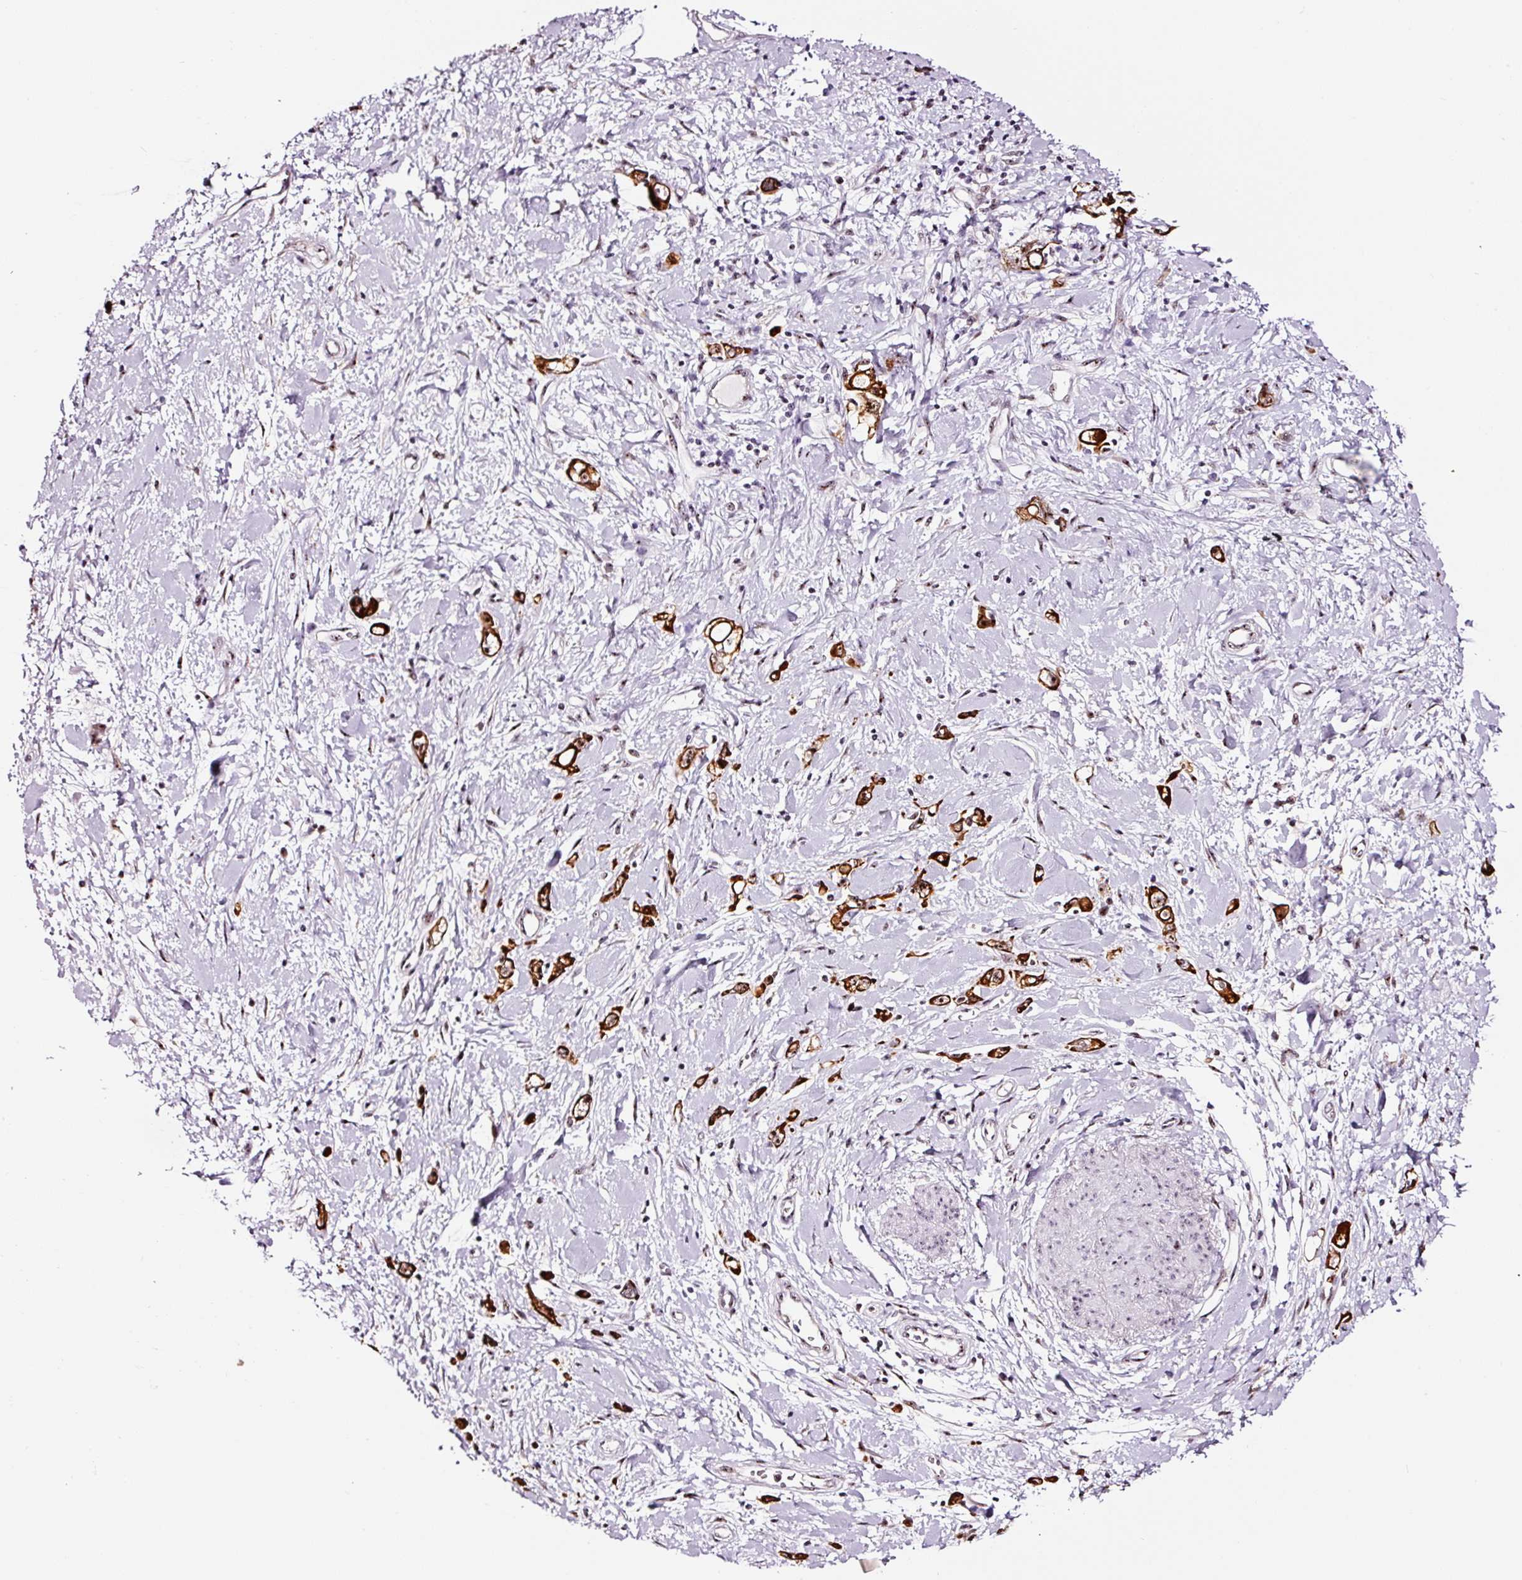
{"staining": {"intensity": "strong", "quantity": ">75%", "location": "cytoplasmic/membranous"}, "tissue": "stomach cancer", "cell_type": "Tumor cells", "image_type": "cancer", "snomed": [{"axis": "morphology", "description": "Adenocarcinoma, NOS"}, {"axis": "topography", "description": "Stomach"}], "caption": "Immunohistochemical staining of stomach cancer displays strong cytoplasmic/membranous protein expression in approximately >75% of tumor cells.", "gene": "GNL3", "patient": {"sex": "female", "age": 76}}